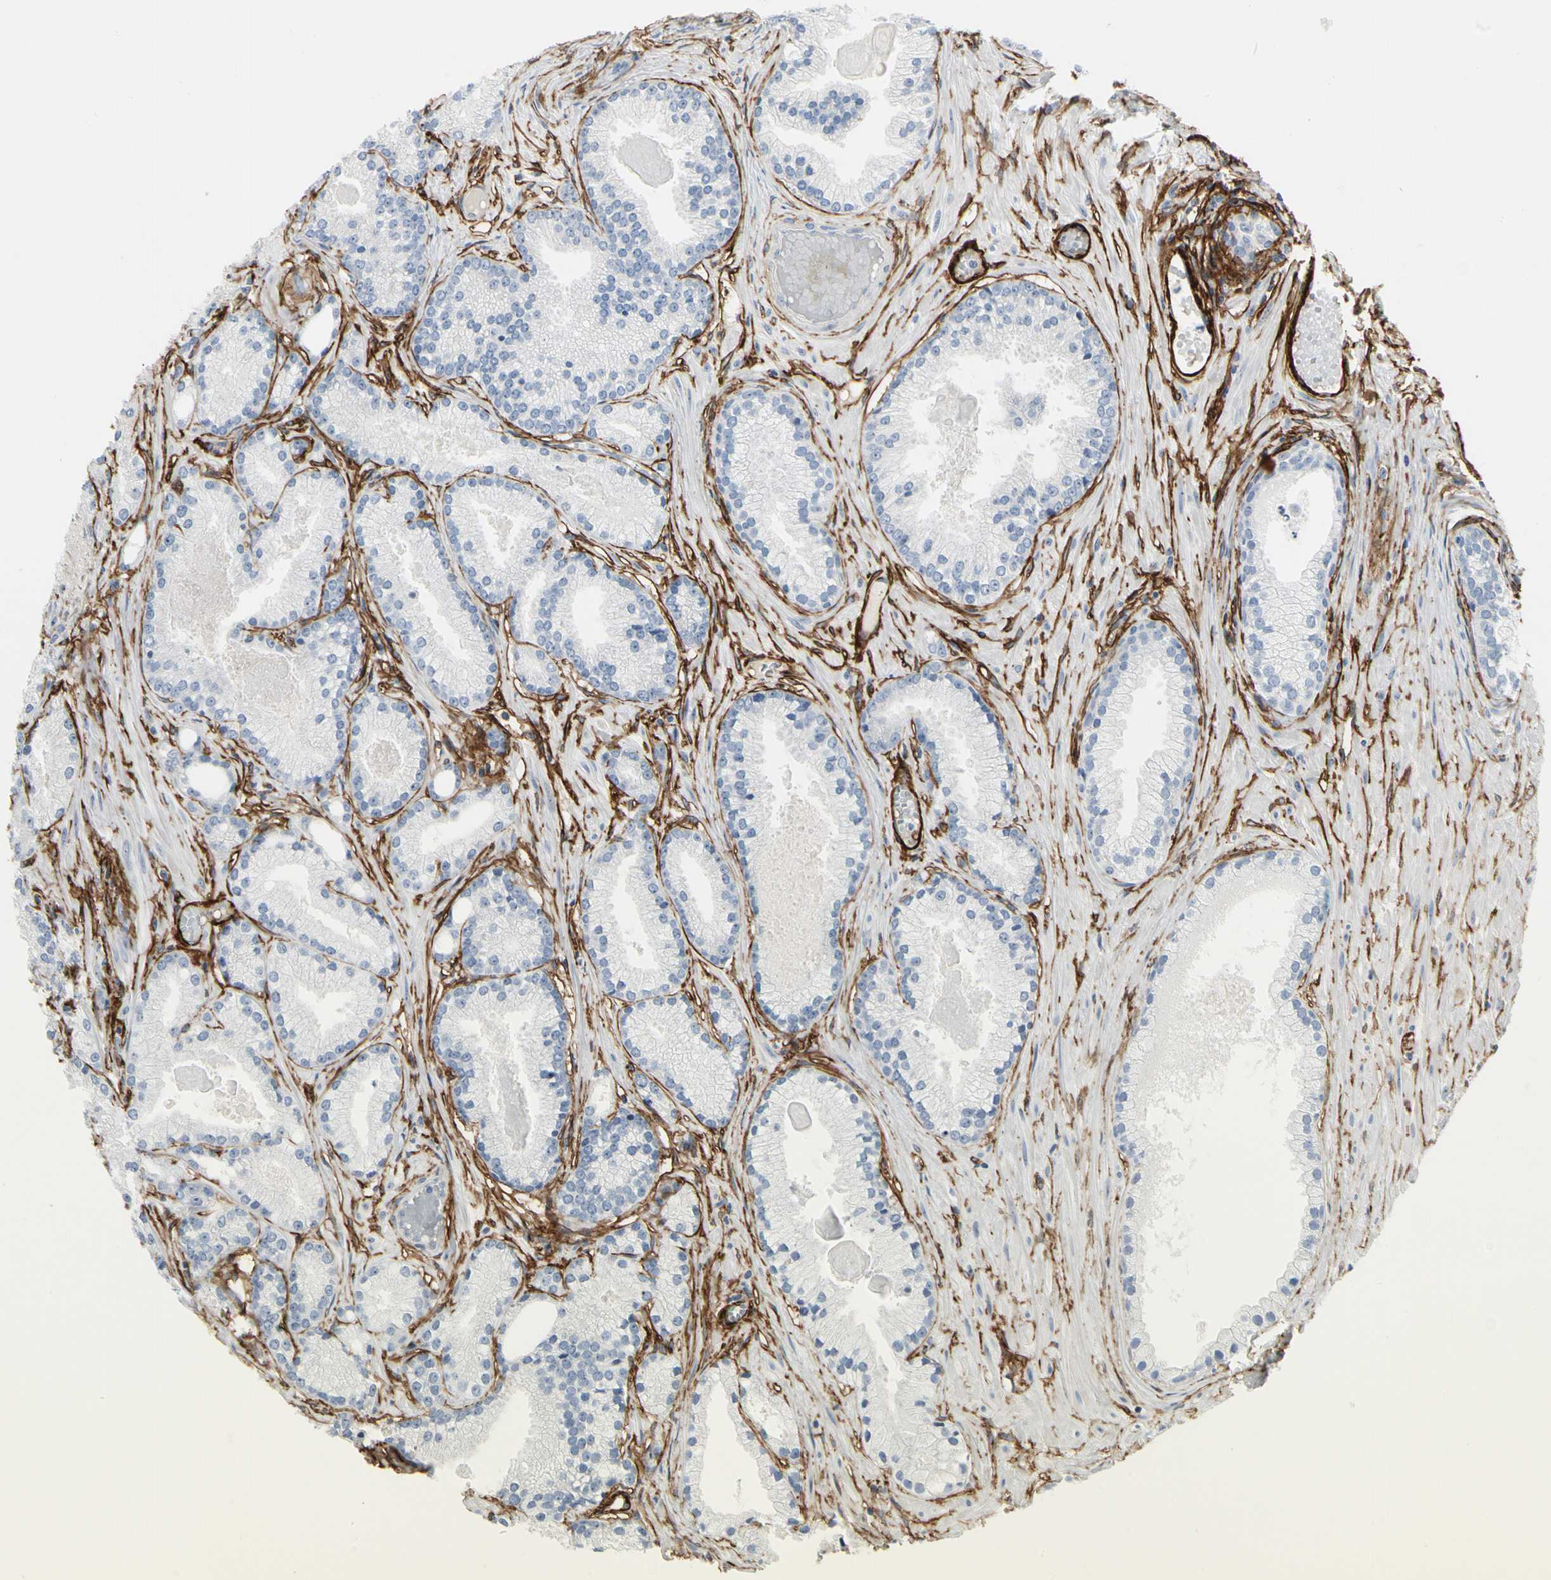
{"staining": {"intensity": "negative", "quantity": "none", "location": "none"}, "tissue": "prostate cancer", "cell_type": "Tumor cells", "image_type": "cancer", "snomed": [{"axis": "morphology", "description": "Adenocarcinoma, Low grade"}, {"axis": "topography", "description": "Prostate"}], "caption": "Tumor cells are negative for brown protein staining in prostate cancer (low-grade adenocarcinoma). (DAB (3,3'-diaminobenzidine) immunohistochemistry (IHC) with hematoxylin counter stain).", "gene": "GGT5", "patient": {"sex": "male", "age": 72}}